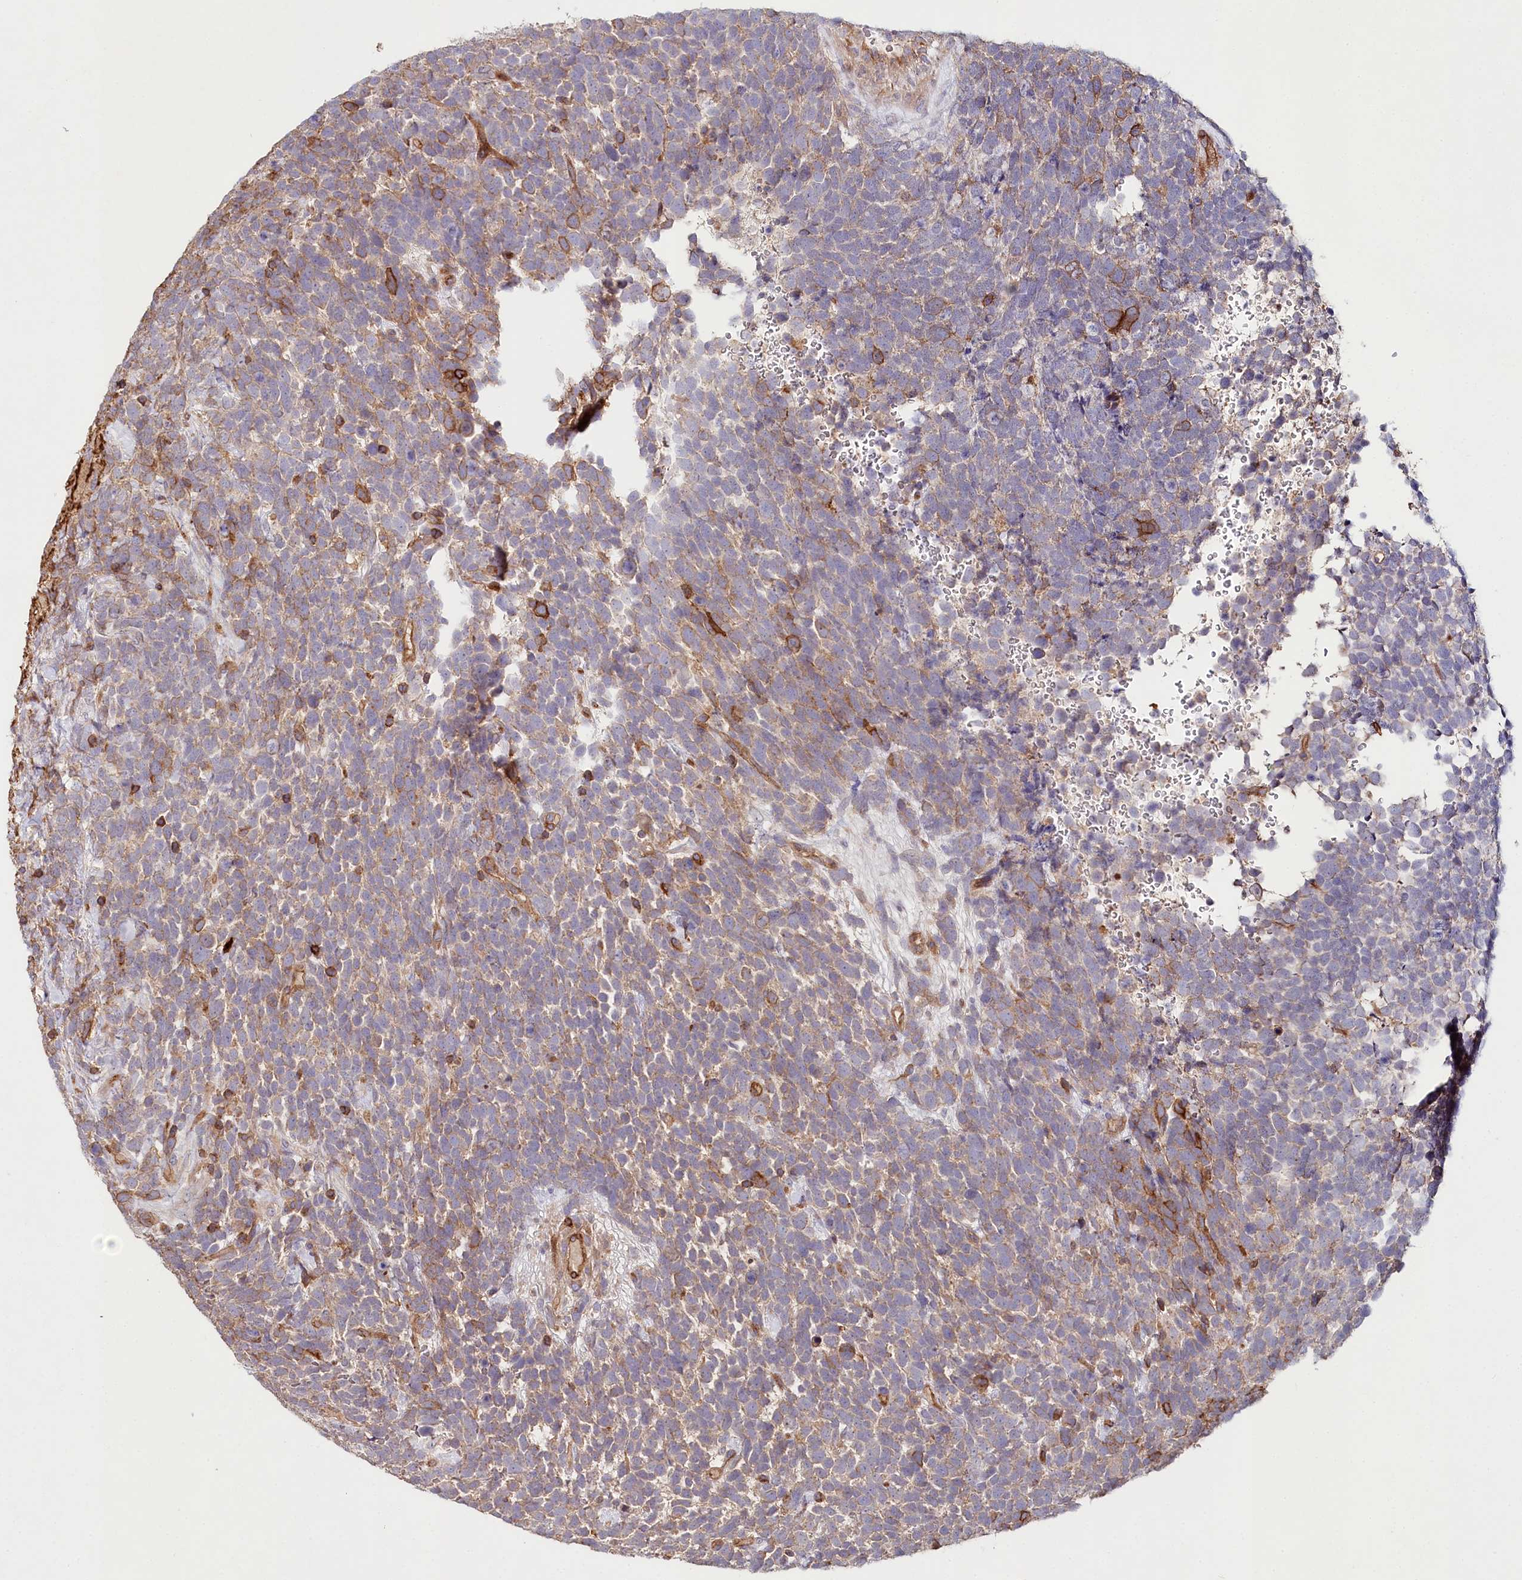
{"staining": {"intensity": "moderate", "quantity": "25%-75%", "location": "cytoplasmic/membranous"}, "tissue": "urothelial cancer", "cell_type": "Tumor cells", "image_type": "cancer", "snomed": [{"axis": "morphology", "description": "Urothelial carcinoma, High grade"}, {"axis": "topography", "description": "Urinary bladder"}], "caption": "Immunohistochemistry histopathology image of urothelial cancer stained for a protein (brown), which exhibits medium levels of moderate cytoplasmic/membranous expression in about 25%-75% of tumor cells.", "gene": "RBP5", "patient": {"sex": "female", "age": 82}}